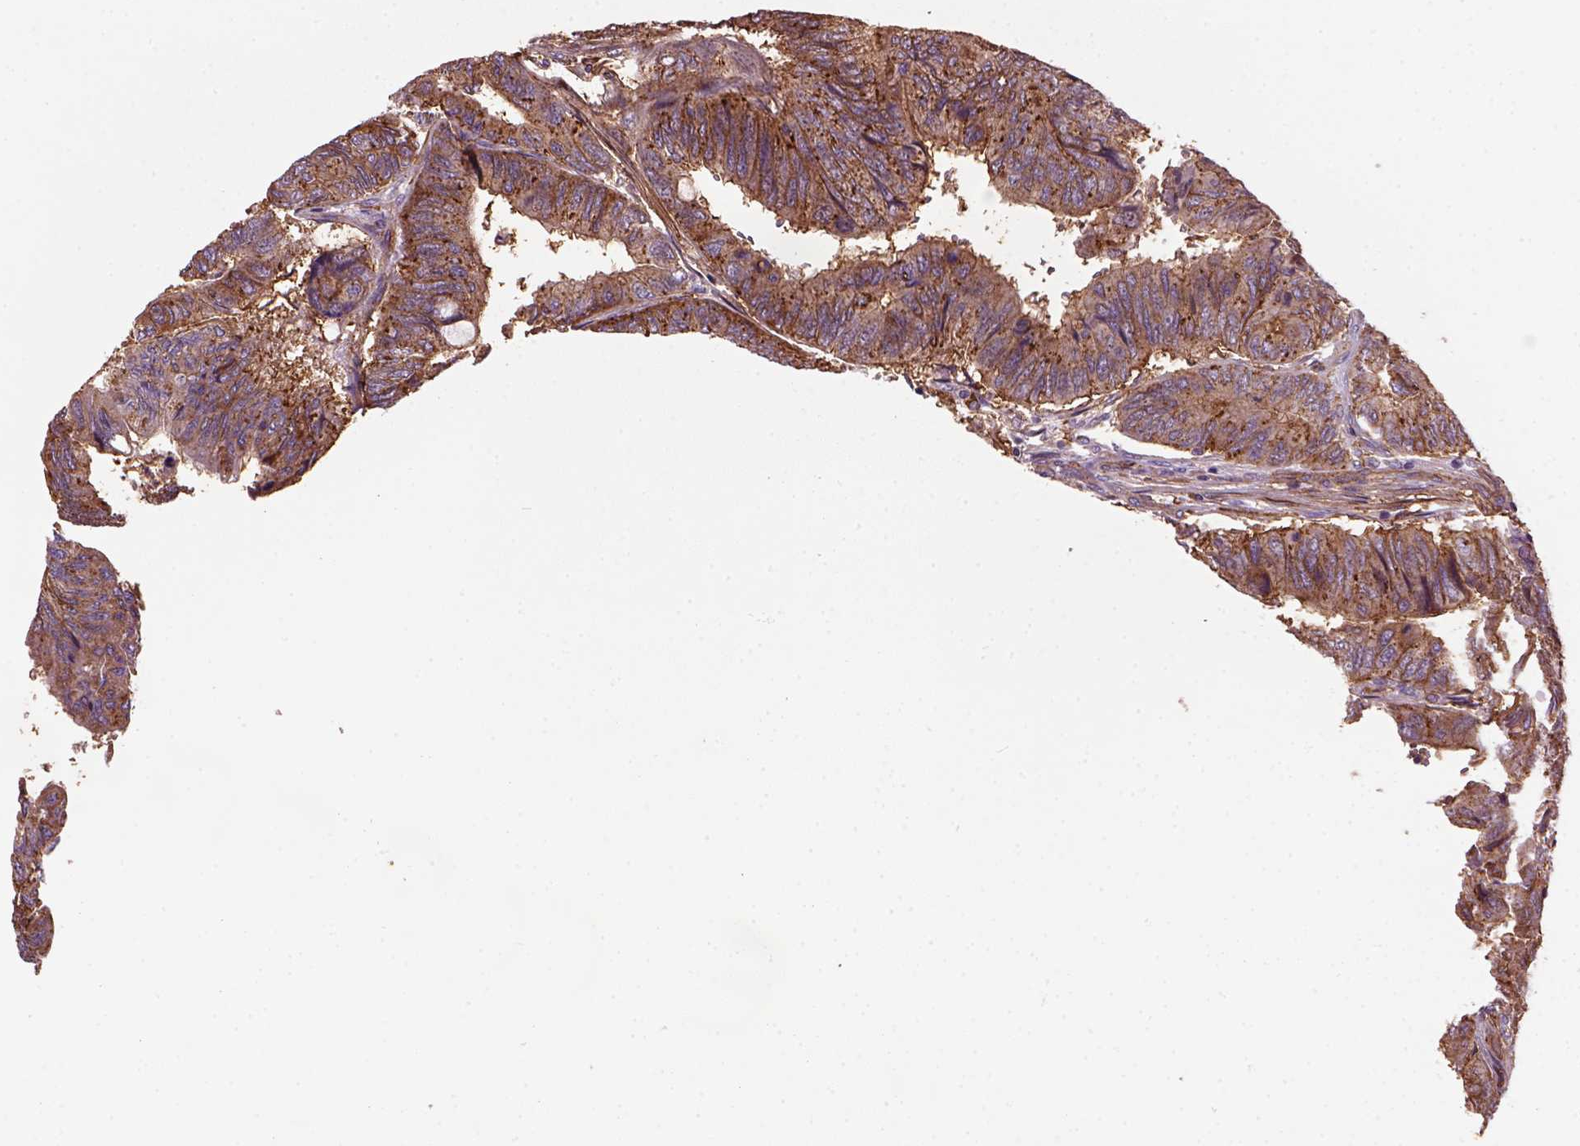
{"staining": {"intensity": "moderate", "quantity": "25%-75%", "location": "cytoplasmic/membranous"}, "tissue": "colorectal cancer", "cell_type": "Tumor cells", "image_type": "cancer", "snomed": [{"axis": "morphology", "description": "Normal tissue, NOS"}, {"axis": "morphology", "description": "Adenocarcinoma, NOS"}, {"axis": "topography", "description": "Rectum"}, {"axis": "topography", "description": "Peripheral nerve tissue"}], "caption": "Colorectal adenocarcinoma stained with a brown dye demonstrates moderate cytoplasmic/membranous positive positivity in about 25%-75% of tumor cells.", "gene": "MARCKS", "patient": {"sex": "male", "age": 92}}